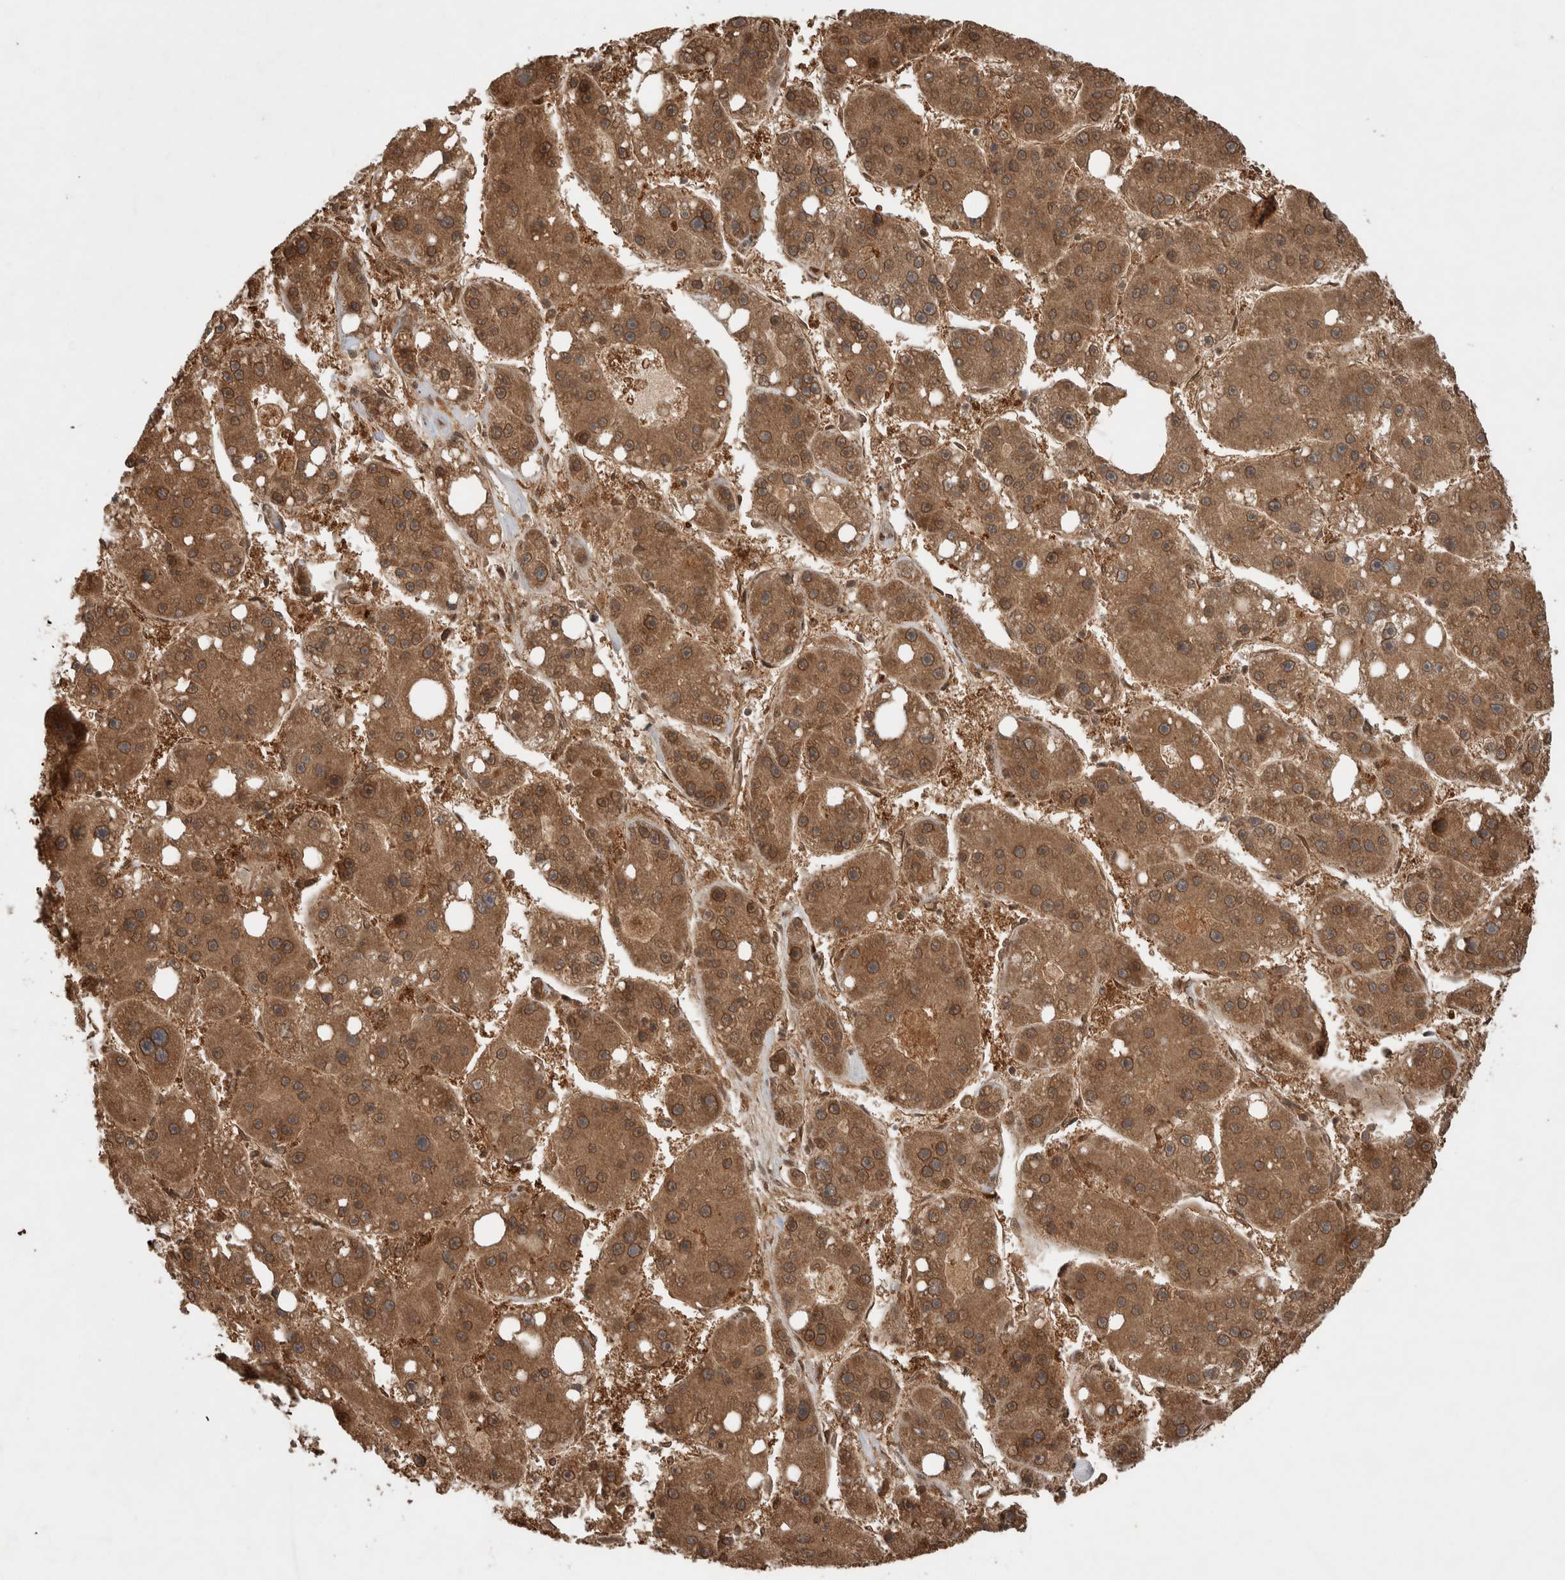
{"staining": {"intensity": "moderate", "quantity": ">75%", "location": "cytoplasmic/membranous,nuclear"}, "tissue": "liver cancer", "cell_type": "Tumor cells", "image_type": "cancer", "snomed": [{"axis": "morphology", "description": "Carcinoma, Hepatocellular, NOS"}, {"axis": "topography", "description": "Liver"}], "caption": "Liver hepatocellular carcinoma stained with a protein marker displays moderate staining in tumor cells.", "gene": "CNTROB", "patient": {"sex": "female", "age": 61}}